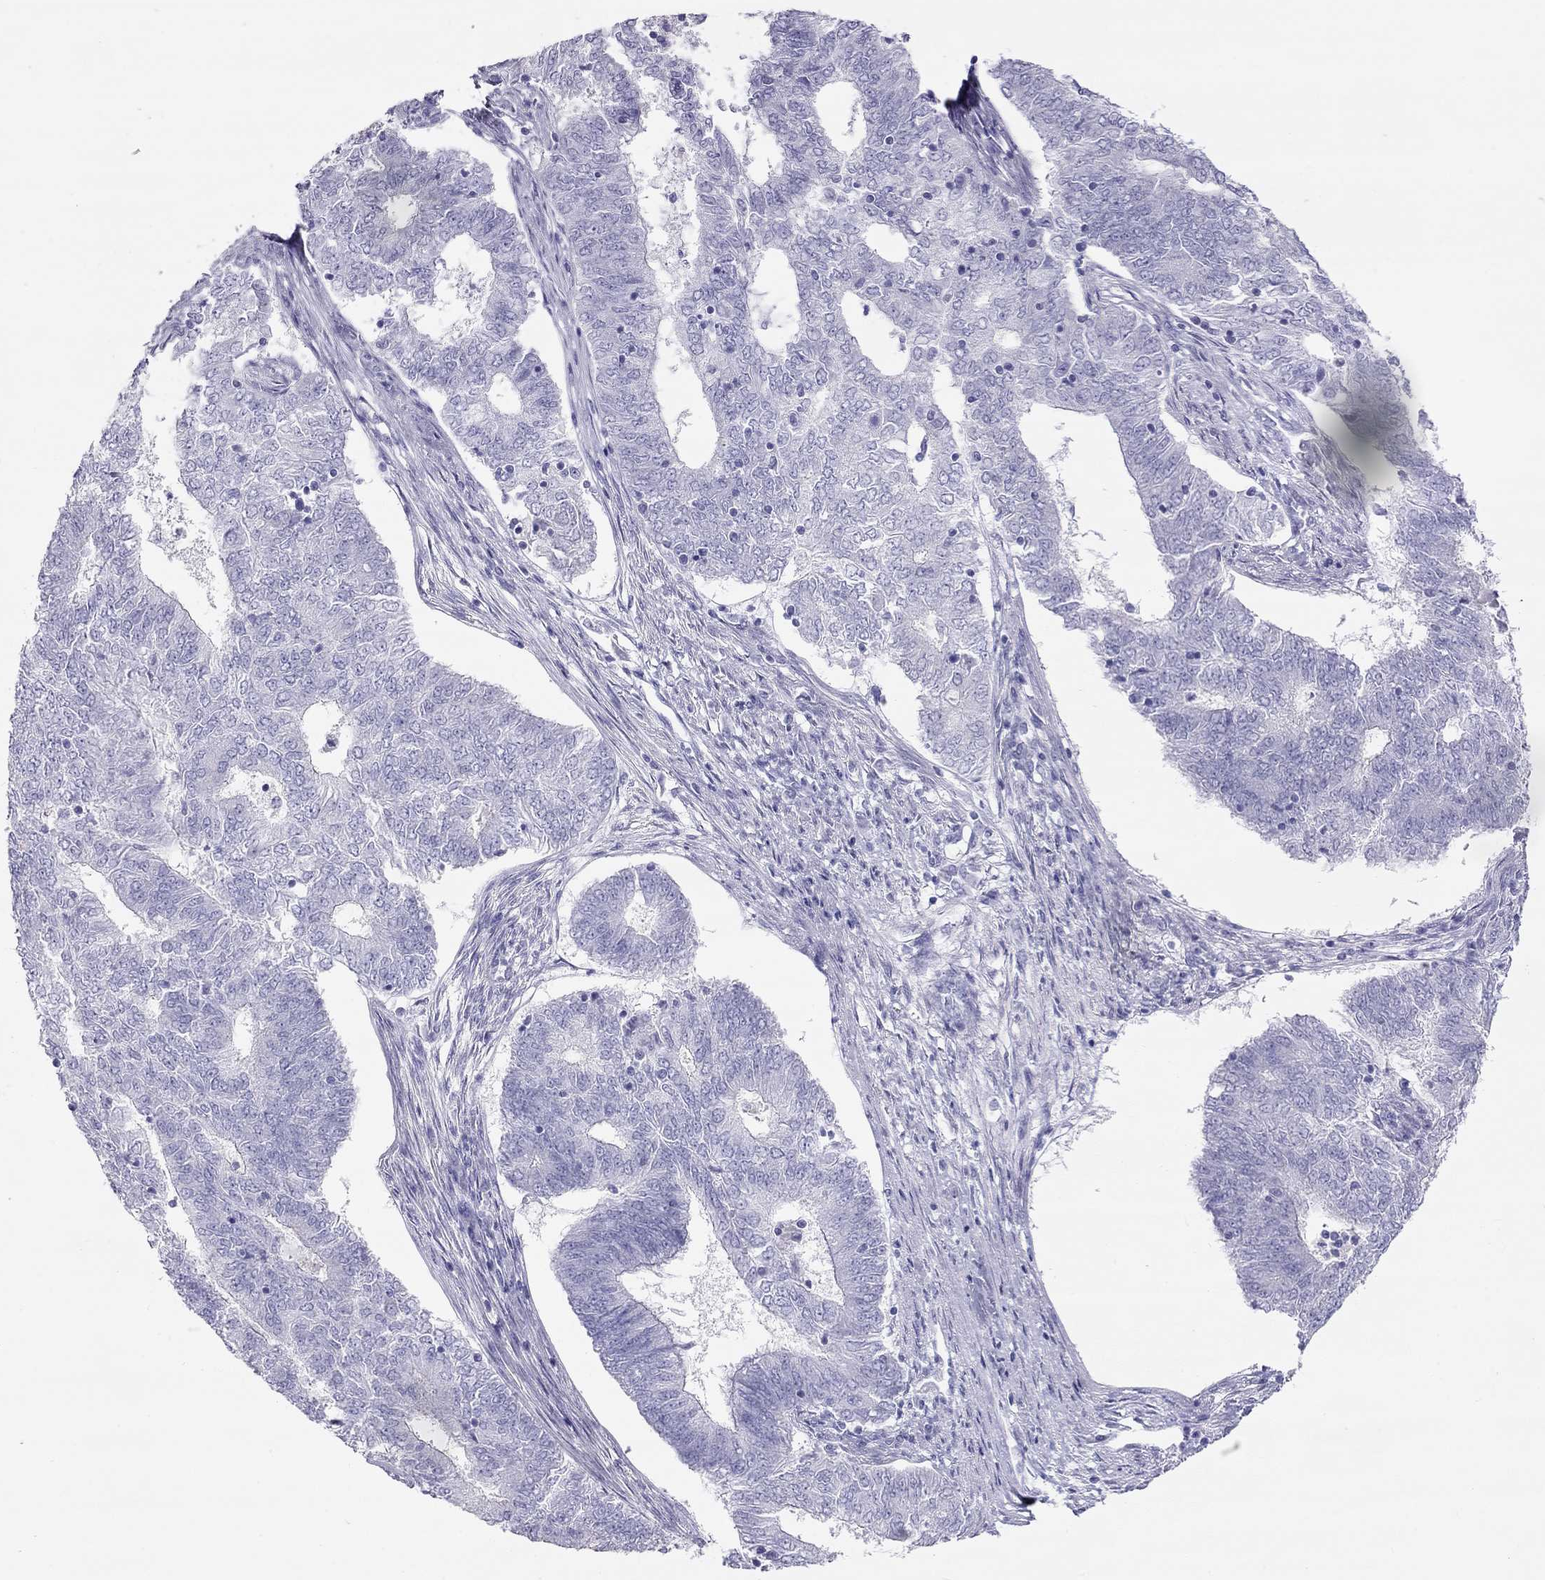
{"staining": {"intensity": "negative", "quantity": "none", "location": "none"}, "tissue": "endometrial cancer", "cell_type": "Tumor cells", "image_type": "cancer", "snomed": [{"axis": "morphology", "description": "Adenocarcinoma, NOS"}, {"axis": "topography", "description": "Endometrium"}], "caption": "A photomicrograph of human adenocarcinoma (endometrial) is negative for staining in tumor cells.", "gene": "KCNV2", "patient": {"sex": "female", "age": 62}}